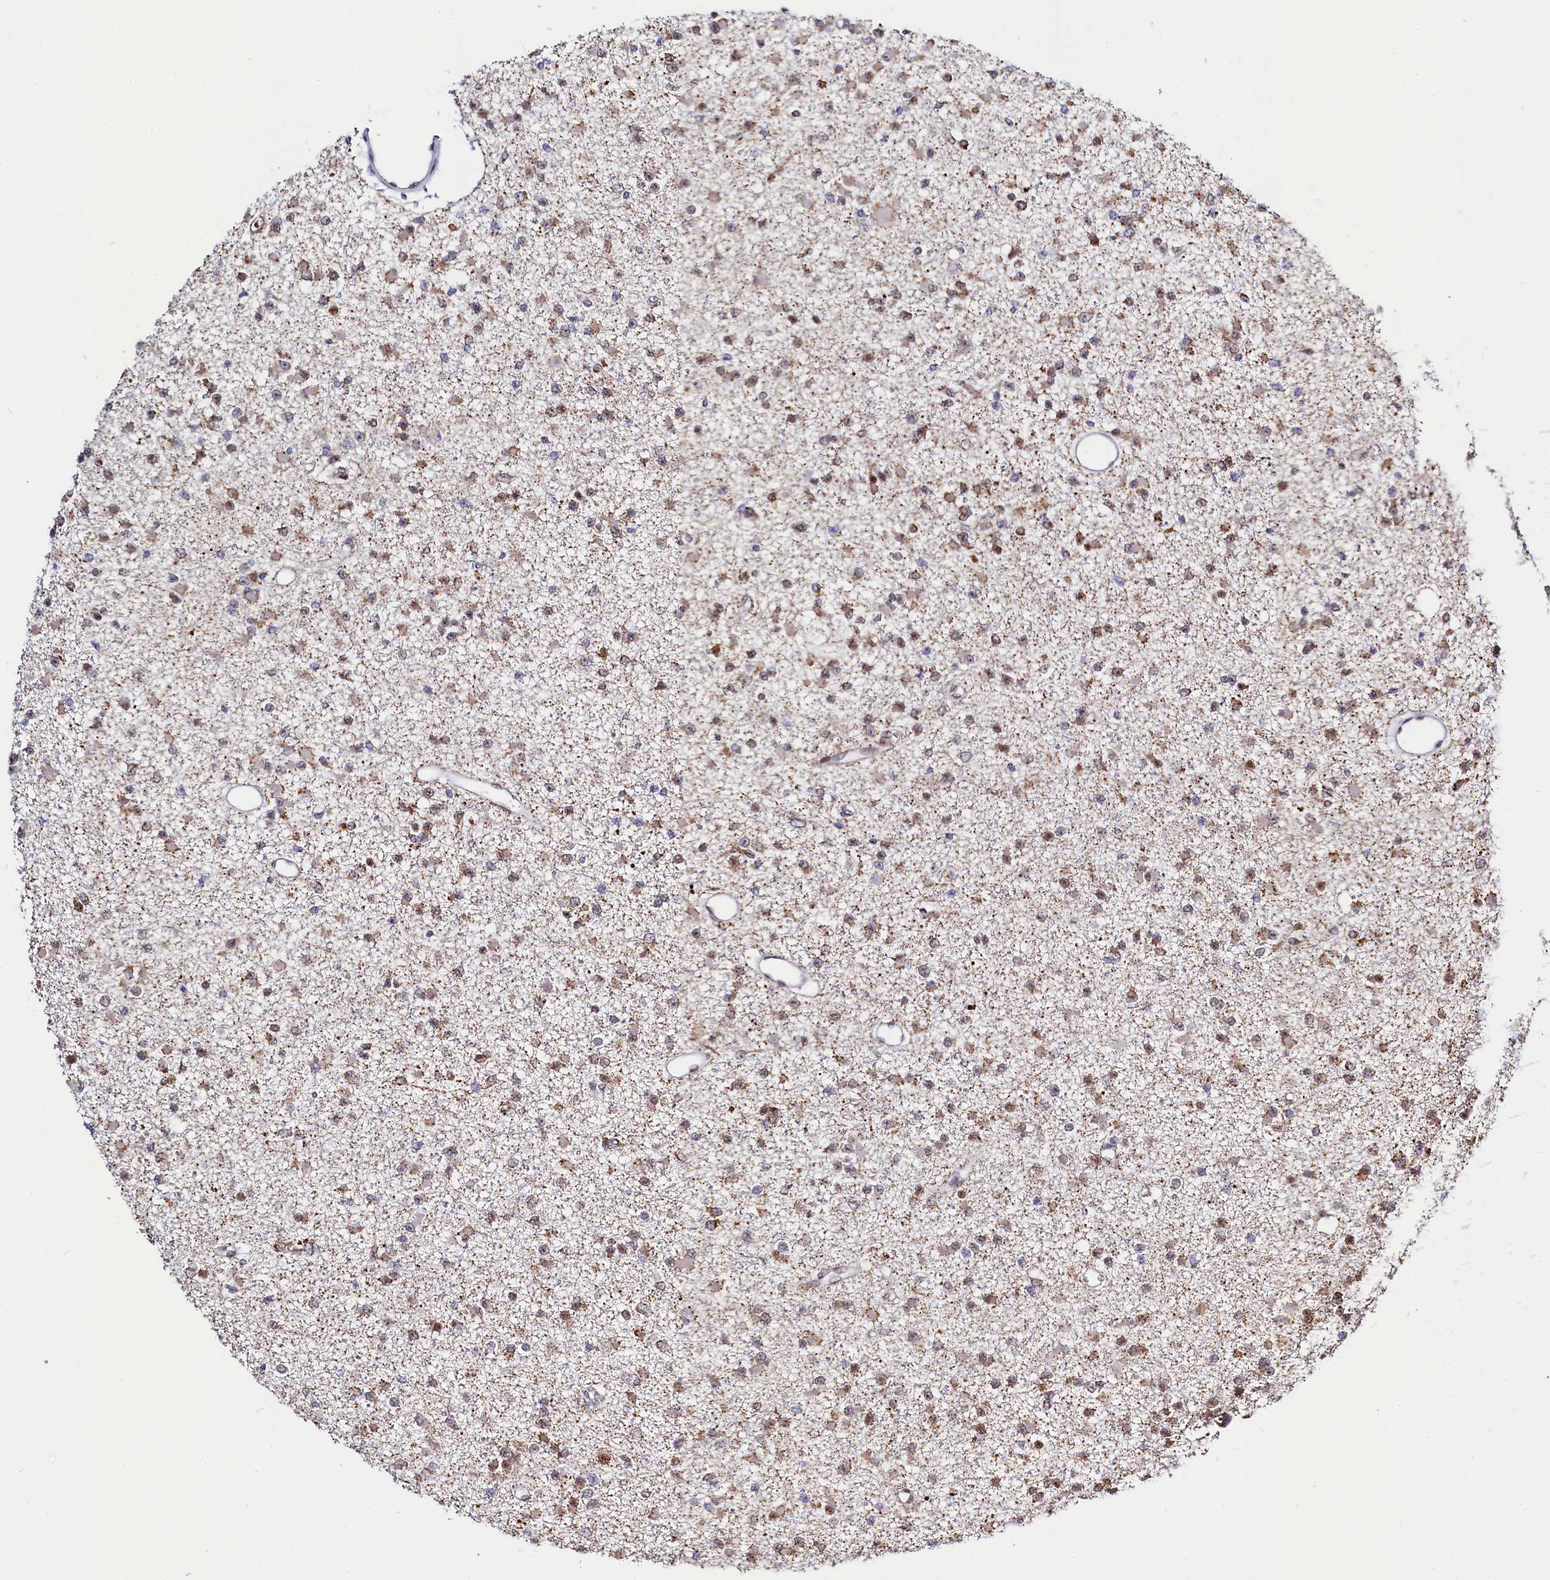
{"staining": {"intensity": "moderate", "quantity": "25%-75%", "location": "cytoplasmic/membranous"}, "tissue": "glioma", "cell_type": "Tumor cells", "image_type": "cancer", "snomed": [{"axis": "morphology", "description": "Glioma, malignant, Low grade"}, {"axis": "topography", "description": "Brain"}], "caption": "Glioma was stained to show a protein in brown. There is medium levels of moderate cytoplasmic/membranous staining in about 25%-75% of tumor cells.", "gene": "HDGFL3", "patient": {"sex": "female", "age": 22}}